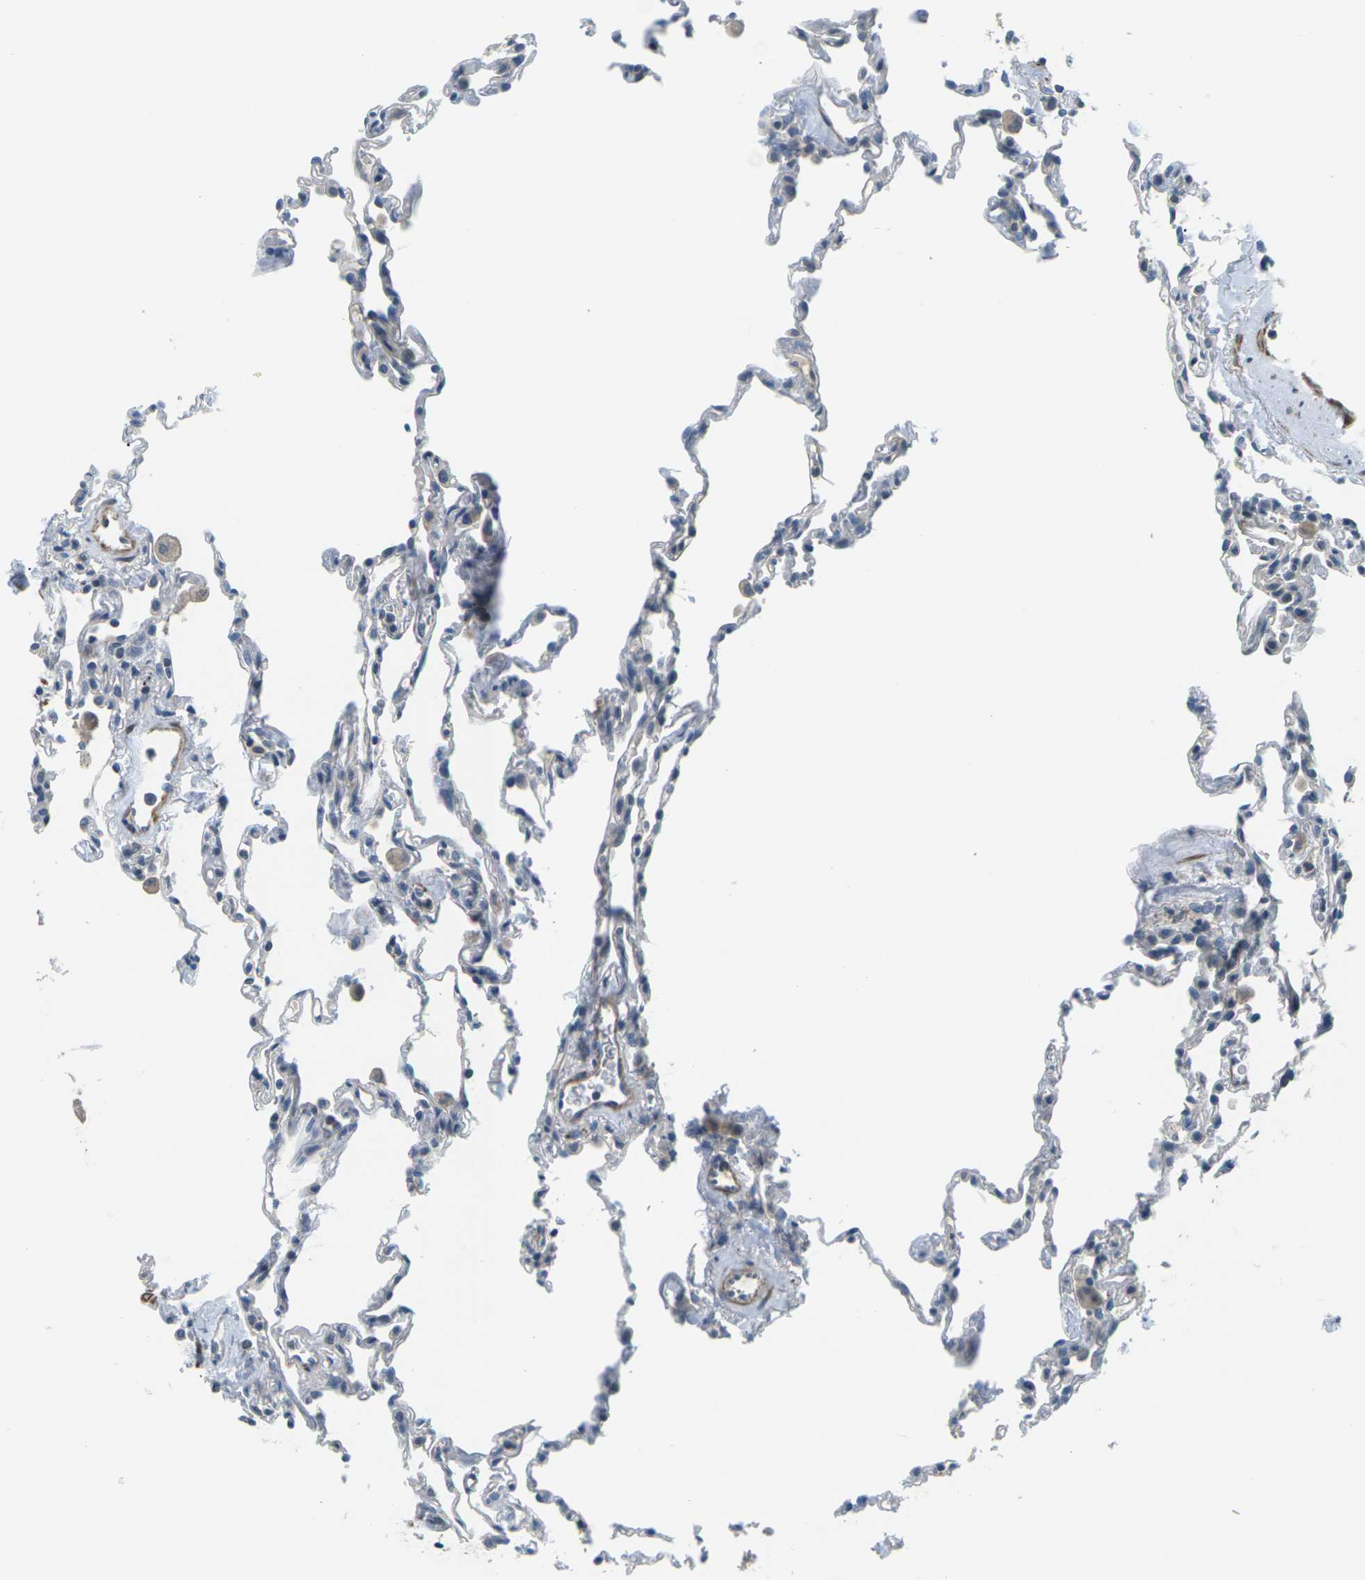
{"staining": {"intensity": "negative", "quantity": "none", "location": "none"}, "tissue": "lung", "cell_type": "Alveolar cells", "image_type": "normal", "snomed": [{"axis": "morphology", "description": "Normal tissue, NOS"}, {"axis": "topography", "description": "Lung"}], "caption": "Immunohistochemistry (IHC) of benign lung shows no positivity in alveolar cells. (DAB immunohistochemistry (IHC) visualized using brightfield microscopy, high magnification).", "gene": "SLC13A3", "patient": {"sex": "male", "age": 59}}